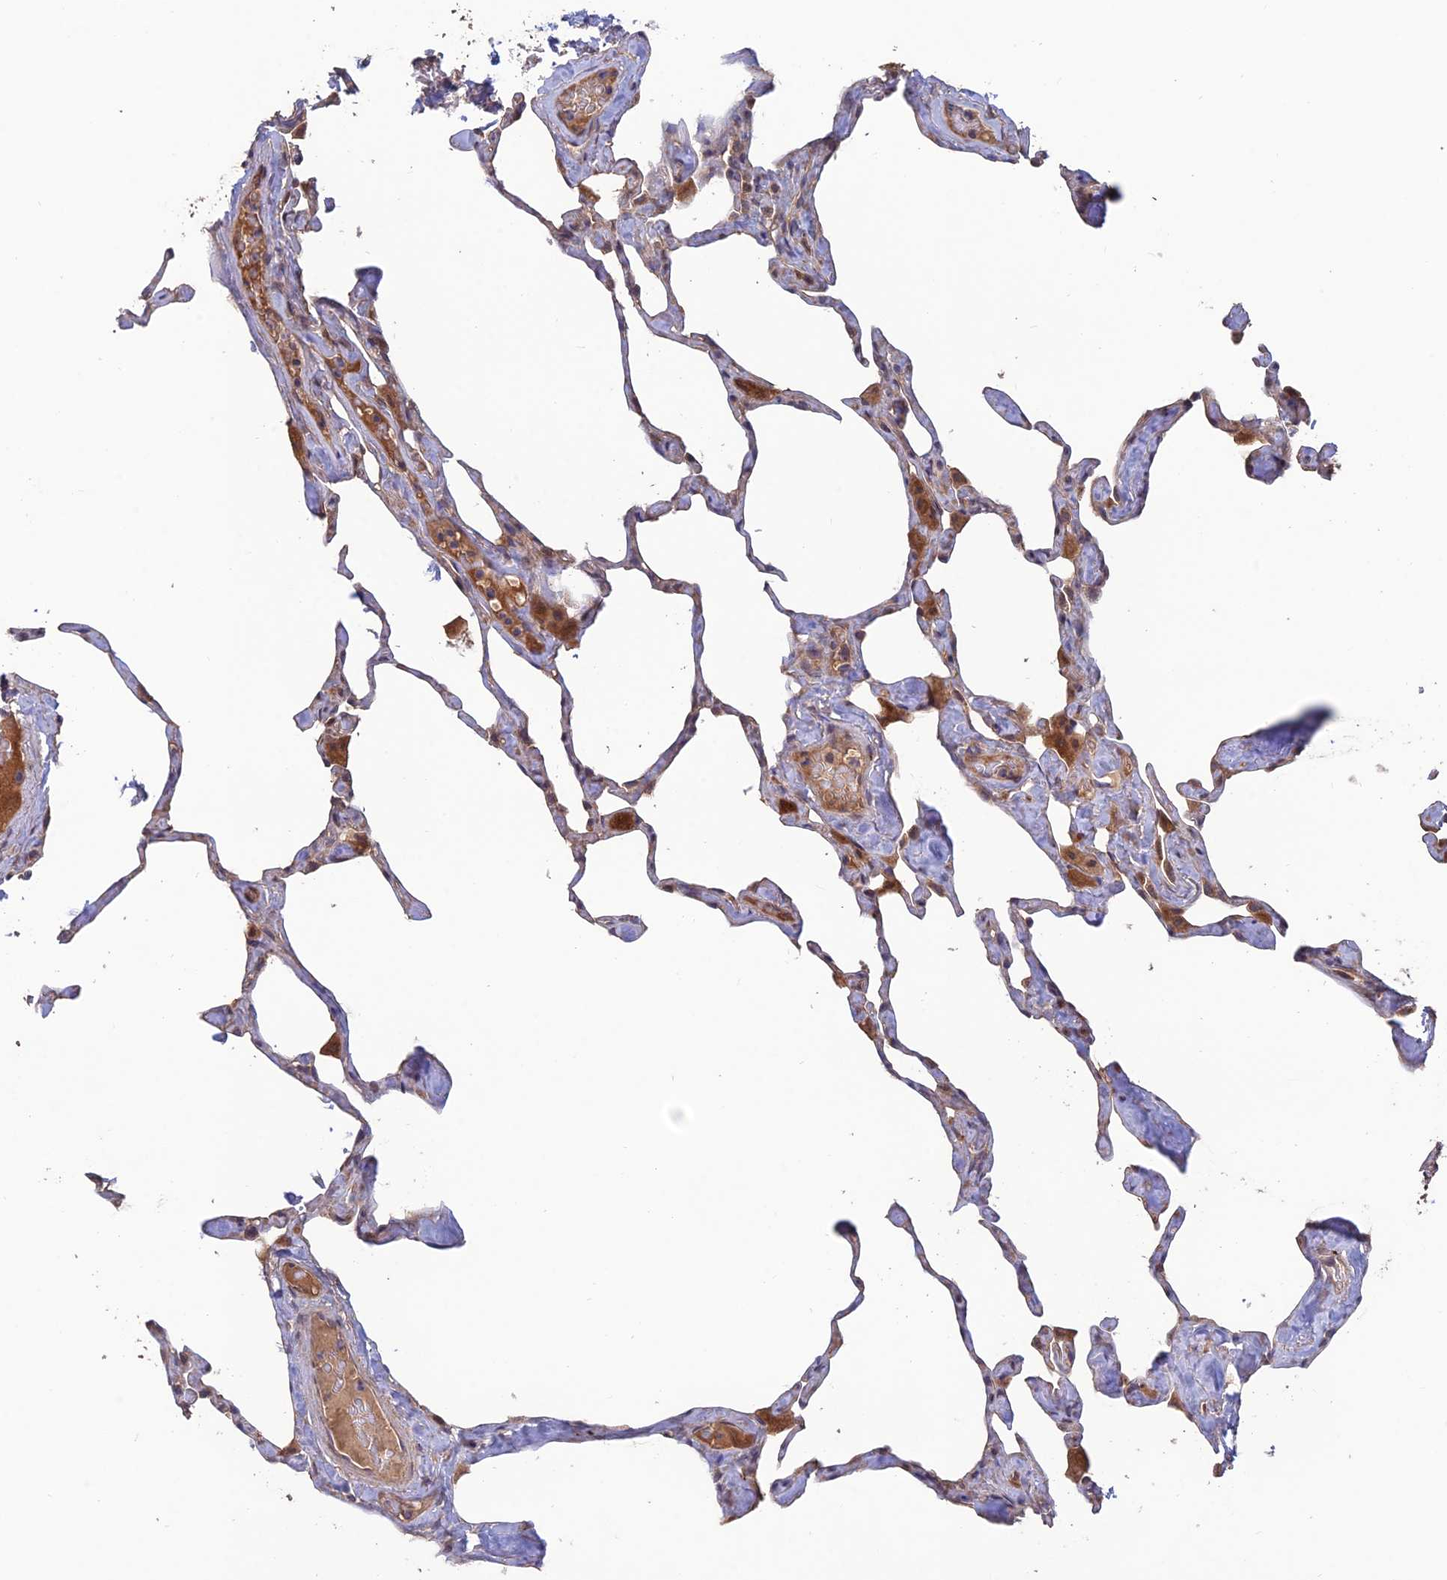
{"staining": {"intensity": "weak", "quantity": "<25%", "location": "cytoplasmic/membranous"}, "tissue": "lung", "cell_type": "Alveolar cells", "image_type": "normal", "snomed": [{"axis": "morphology", "description": "Normal tissue, NOS"}, {"axis": "topography", "description": "Lung"}], "caption": "This is an immunohistochemistry (IHC) image of unremarkable lung. There is no expression in alveolar cells.", "gene": "SHISA5", "patient": {"sex": "male", "age": 65}}